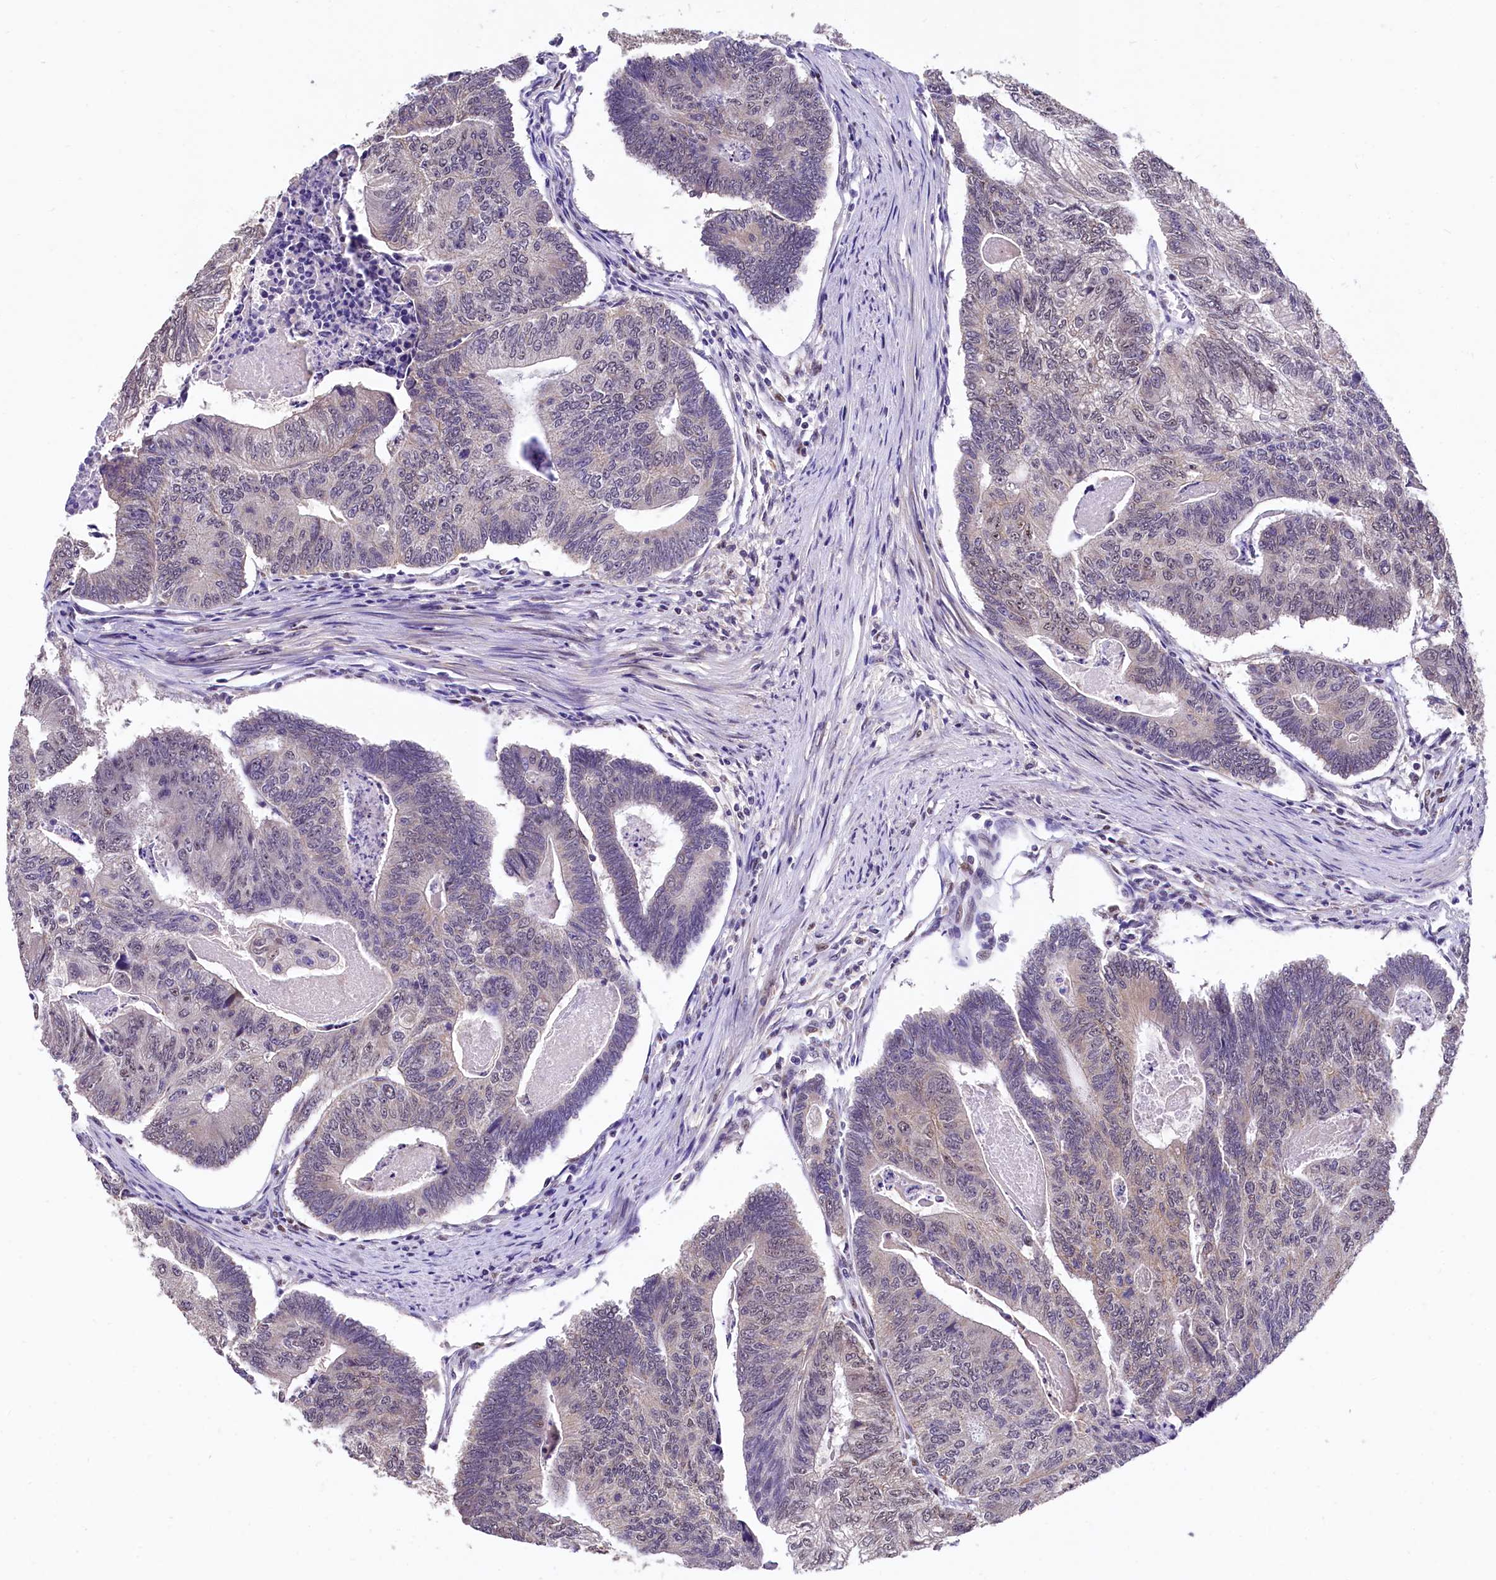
{"staining": {"intensity": "weak", "quantity": "<25%", "location": "cytoplasmic/membranous,nuclear"}, "tissue": "colorectal cancer", "cell_type": "Tumor cells", "image_type": "cancer", "snomed": [{"axis": "morphology", "description": "Adenocarcinoma, NOS"}, {"axis": "topography", "description": "Colon"}], "caption": "Immunohistochemistry (IHC) of human adenocarcinoma (colorectal) exhibits no positivity in tumor cells. (Brightfield microscopy of DAB (3,3'-diaminobenzidine) IHC at high magnification).", "gene": "HECTD4", "patient": {"sex": "female", "age": 67}}